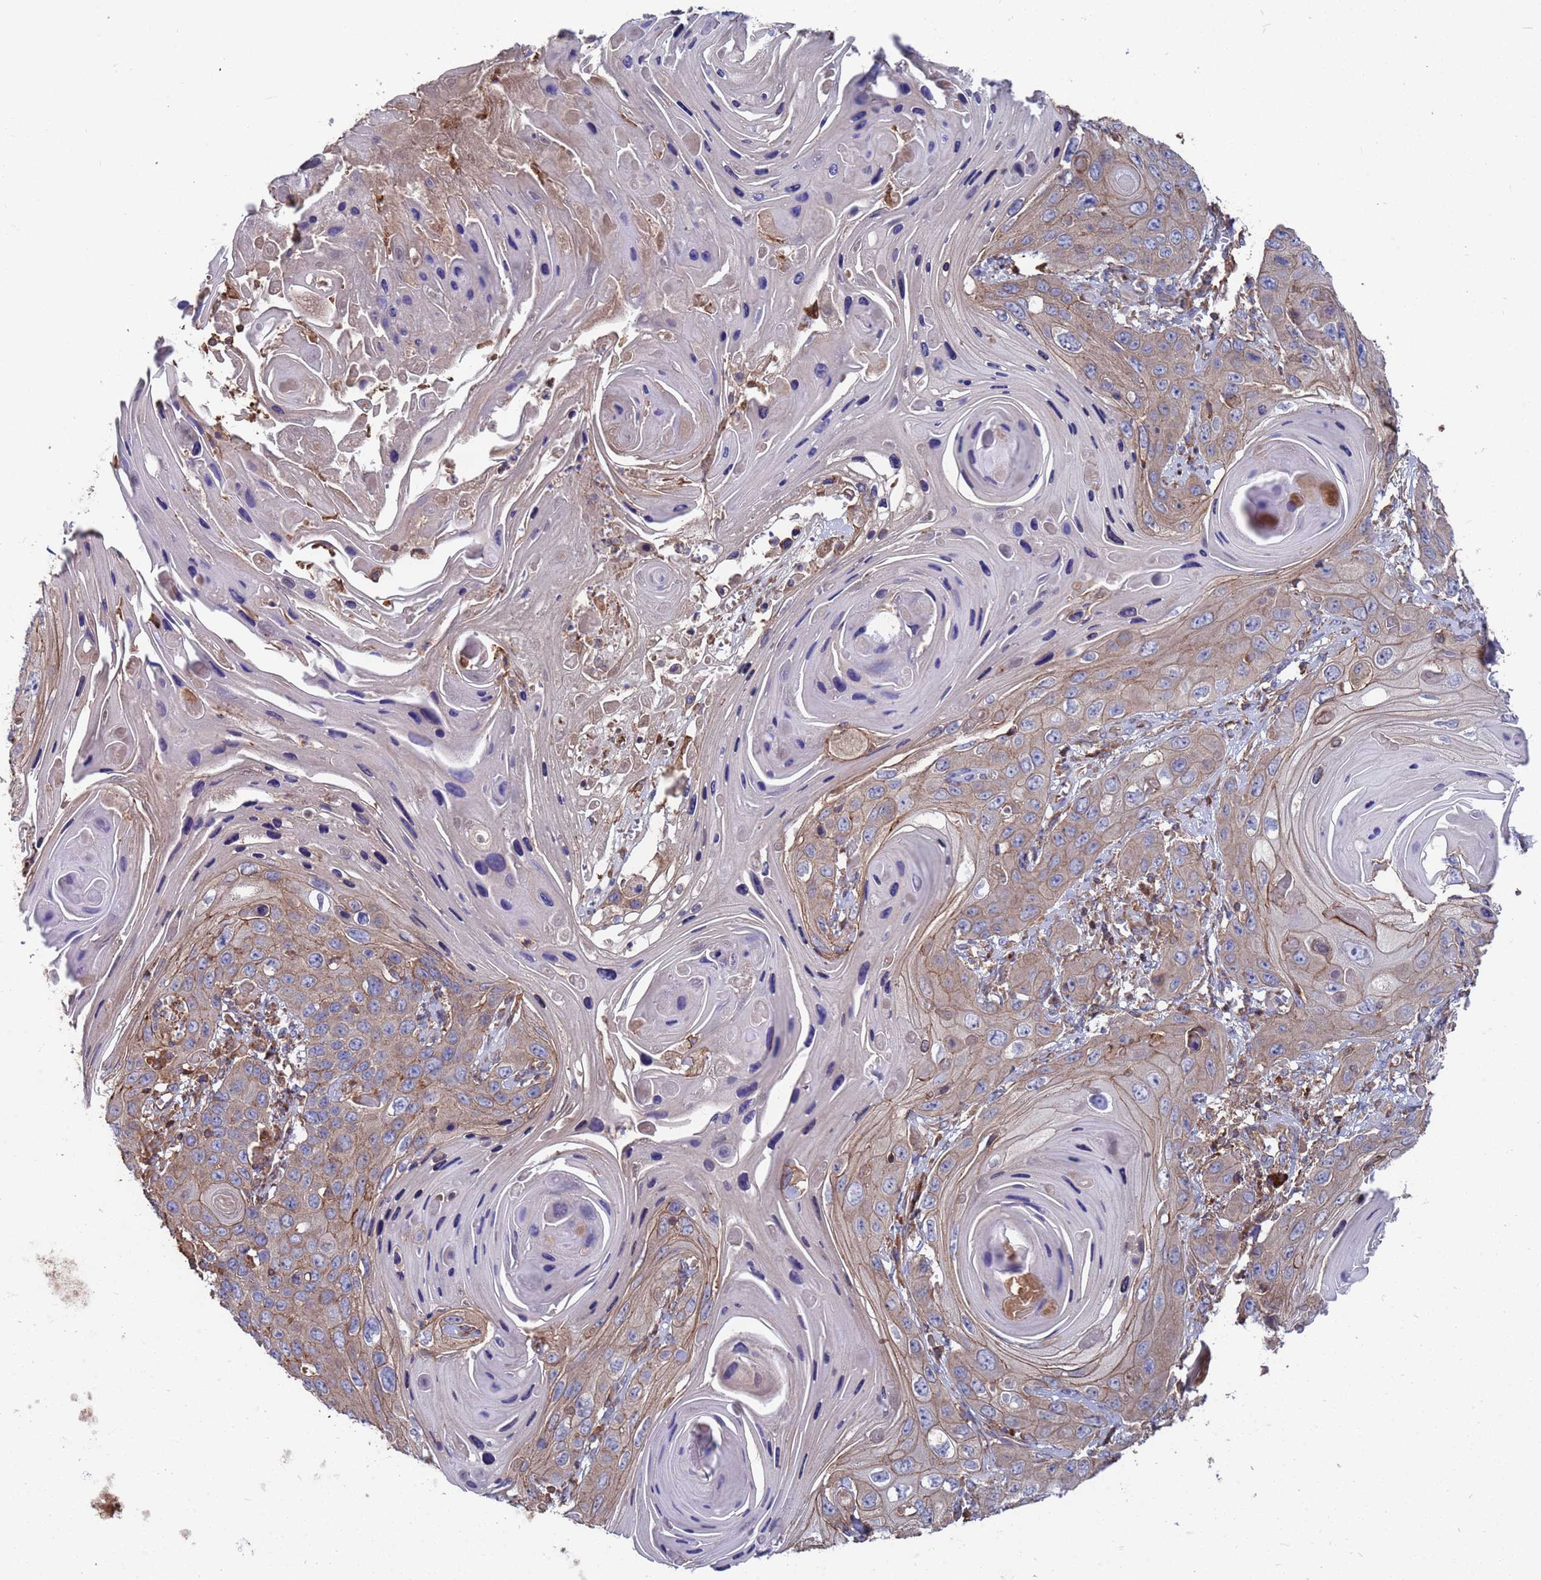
{"staining": {"intensity": "weak", "quantity": "25%-75%", "location": "cytoplasmic/membranous"}, "tissue": "skin cancer", "cell_type": "Tumor cells", "image_type": "cancer", "snomed": [{"axis": "morphology", "description": "Squamous cell carcinoma, NOS"}, {"axis": "topography", "description": "Skin"}], "caption": "A high-resolution micrograph shows IHC staining of squamous cell carcinoma (skin), which displays weak cytoplasmic/membranous positivity in approximately 25%-75% of tumor cells.", "gene": "PYCR1", "patient": {"sex": "male", "age": 55}}